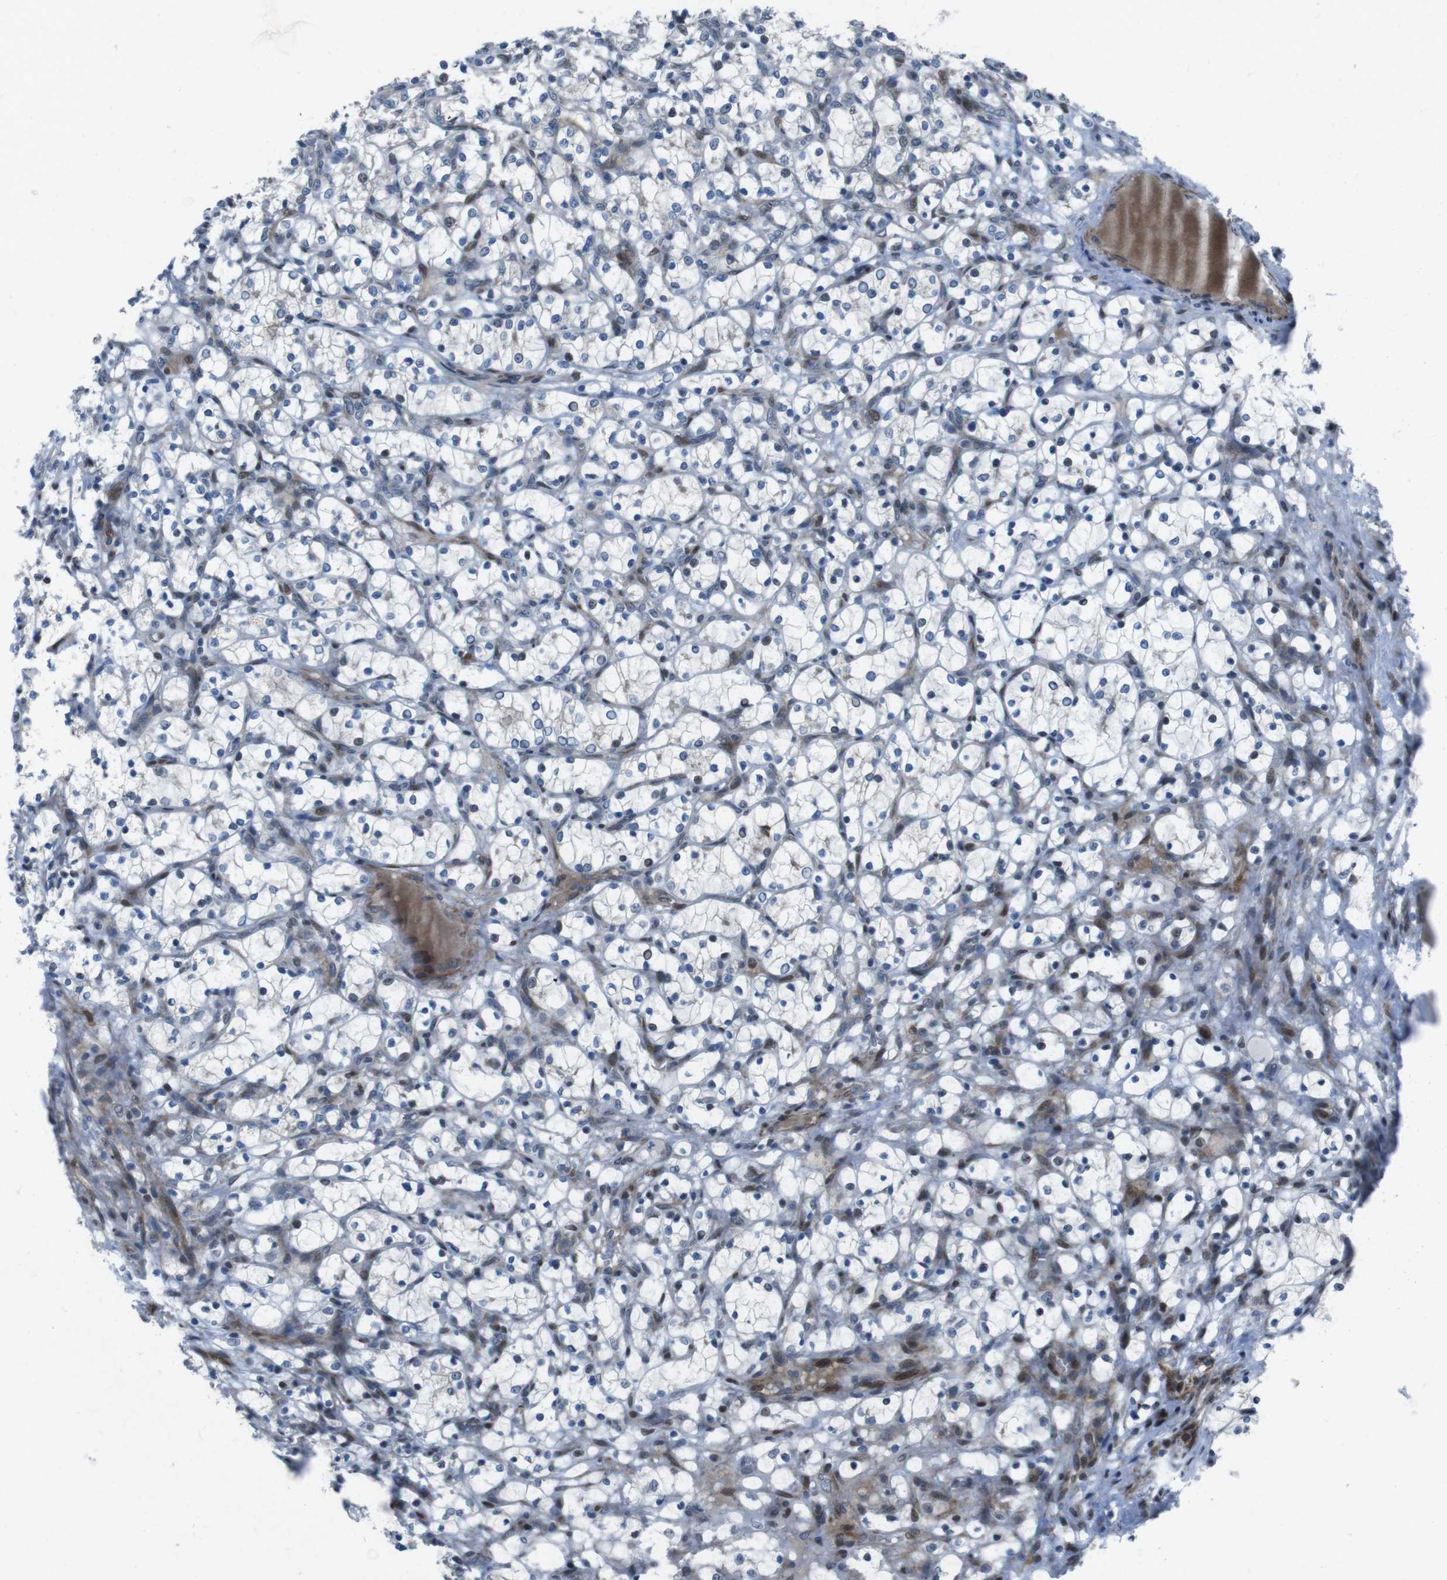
{"staining": {"intensity": "weak", "quantity": "<25%", "location": "nuclear"}, "tissue": "renal cancer", "cell_type": "Tumor cells", "image_type": "cancer", "snomed": [{"axis": "morphology", "description": "Adenocarcinoma, NOS"}, {"axis": "topography", "description": "Kidney"}], "caption": "Photomicrograph shows no significant protein positivity in tumor cells of renal cancer. Brightfield microscopy of immunohistochemistry (IHC) stained with DAB (brown) and hematoxylin (blue), captured at high magnification.", "gene": "PBRM1", "patient": {"sex": "female", "age": 69}}